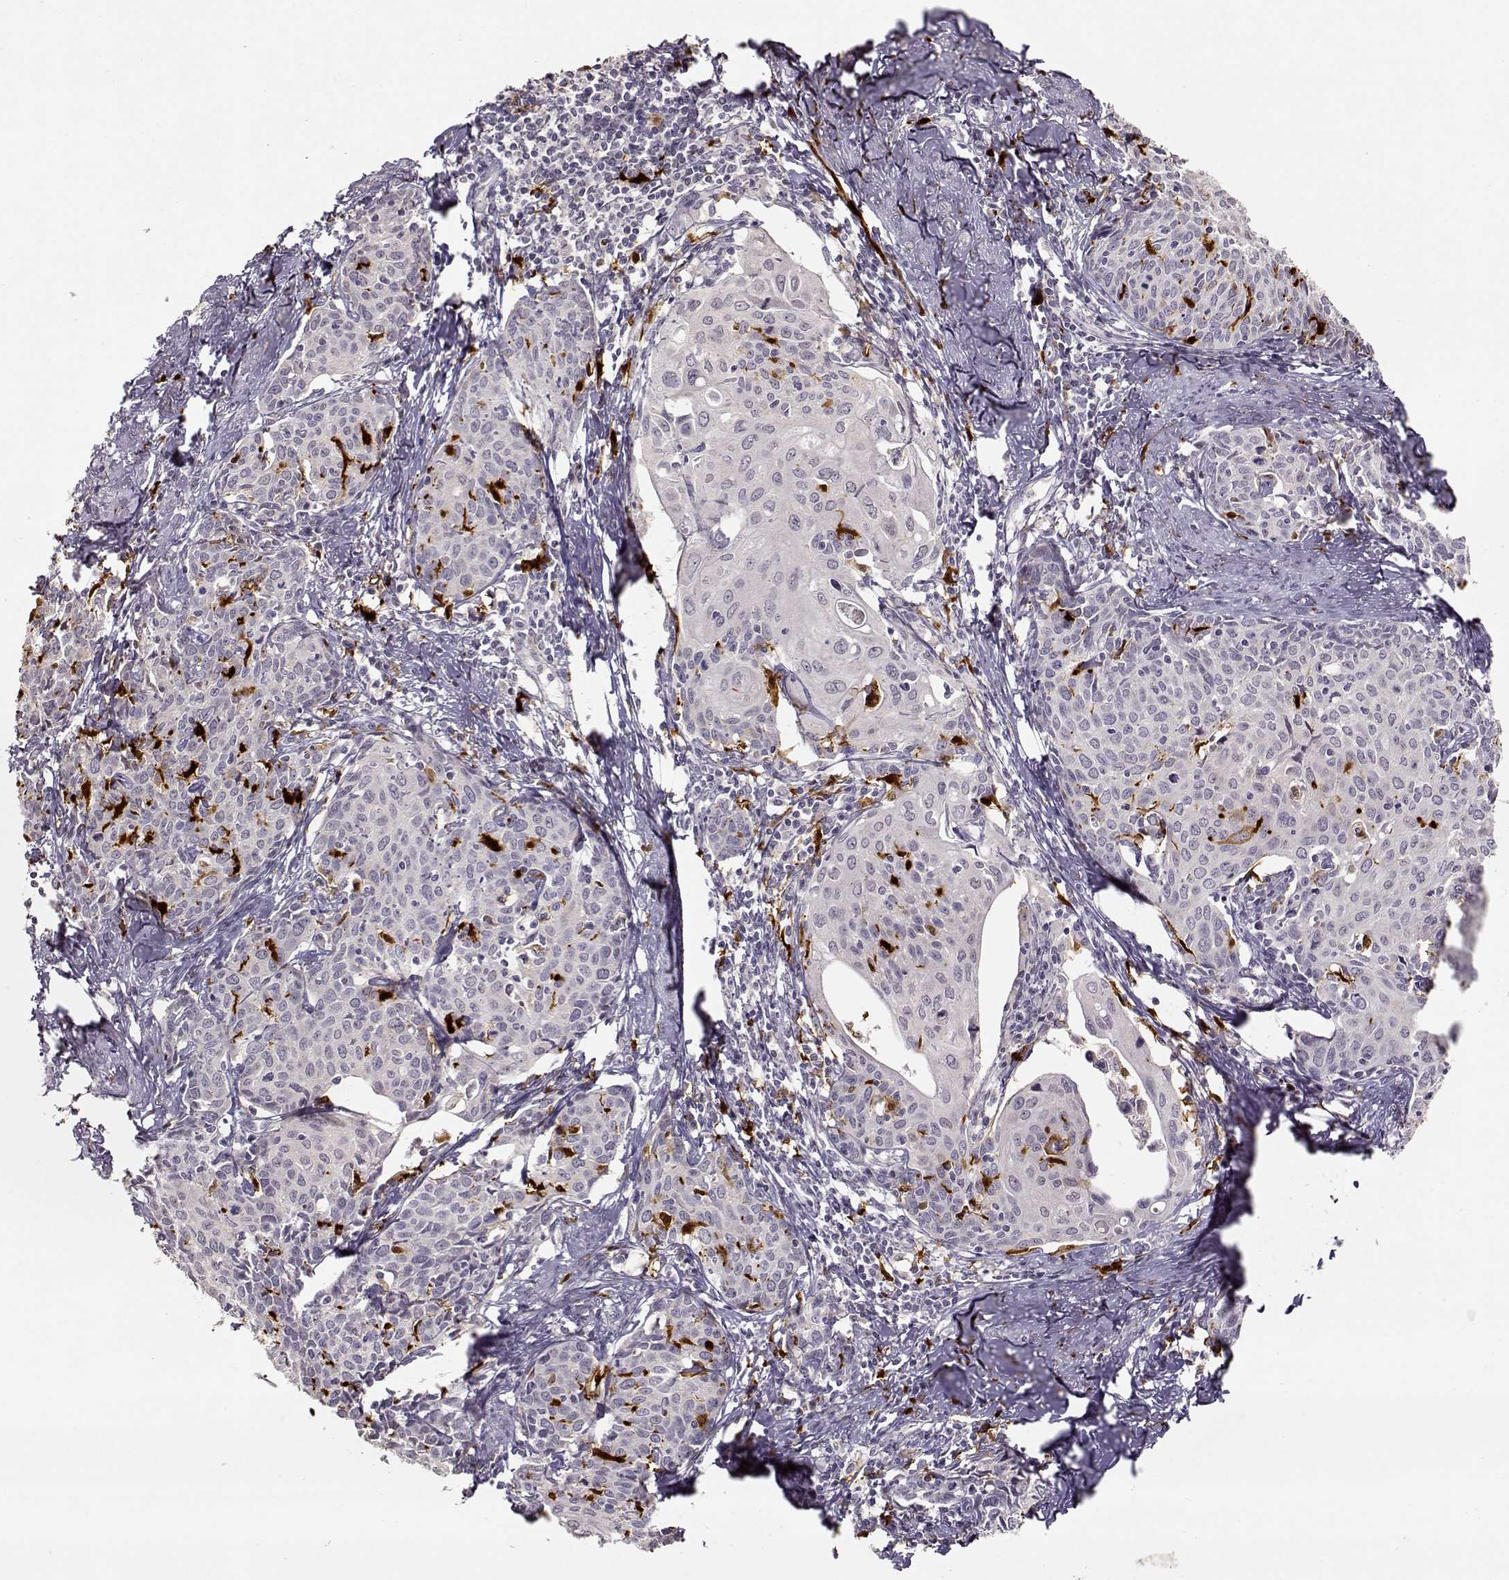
{"staining": {"intensity": "negative", "quantity": "none", "location": "none"}, "tissue": "cervical cancer", "cell_type": "Tumor cells", "image_type": "cancer", "snomed": [{"axis": "morphology", "description": "Squamous cell carcinoma, NOS"}, {"axis": "topography", "description": "Cervix"}], "caption": "This is a image of IHC staining of cervical cancer, which shows no positivity in tumor cells.", "gene": "S100B", "patient": {"sex": "female", "age": 62}}